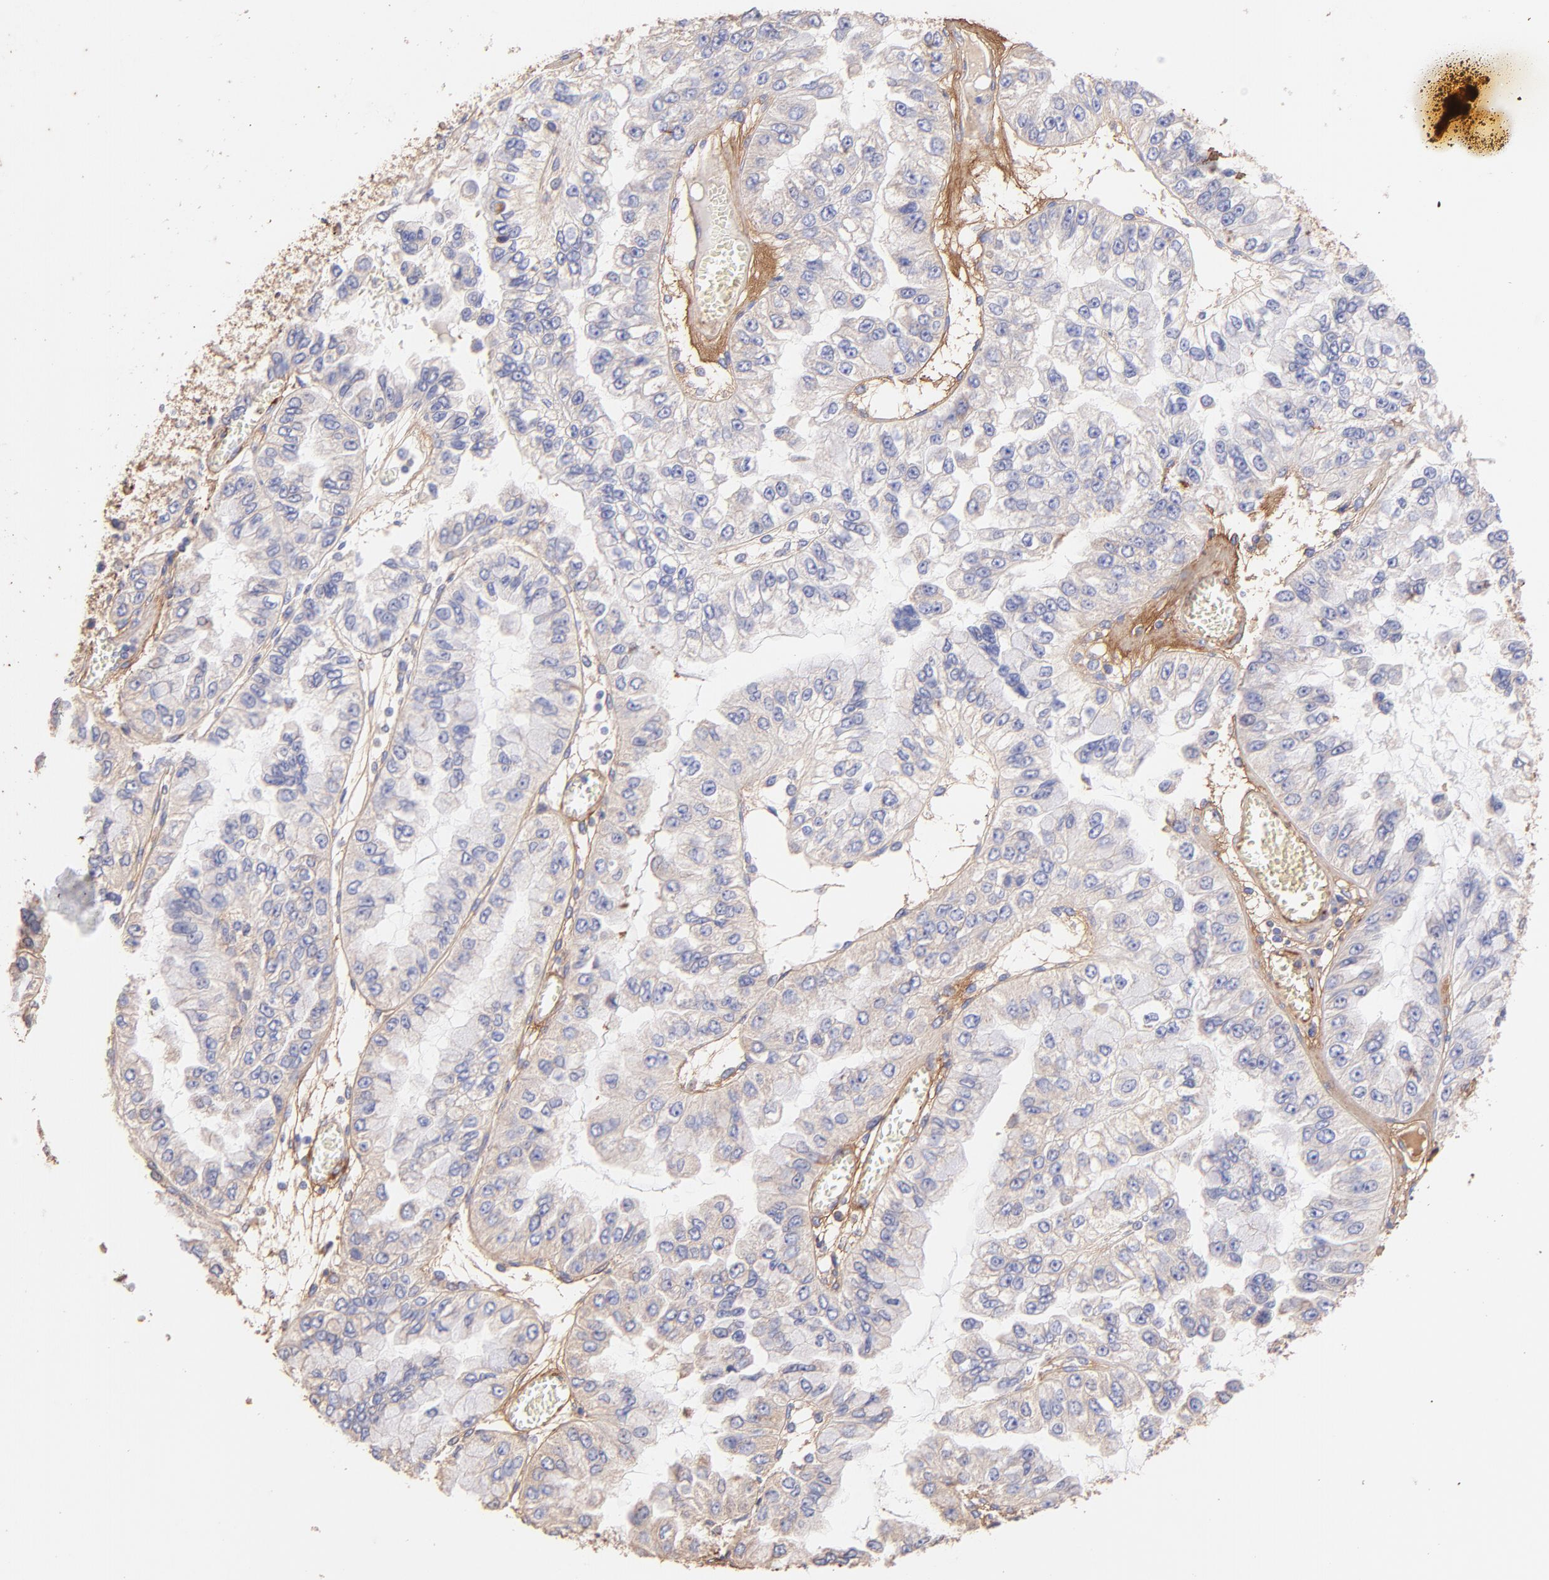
{"staining": {"intensity": "weak", "quantity": "25%-75%", "location": "cytoplasmic/membranous"}, "tissue": "liver cancer", "cell_type": "Tumor cells", "image_type": "cancer", "snomed": [{"axis": "morphology", "description": "Cholangiocarcinoma"}, {"axis": "topography", "description": "Liver"}], "caption": "The image shows immunohistochemical staining of liver cancer. There is weak cytoplasmic/membranous expression is appreciated in about 25%-75% of tumor cells.", "gene": "BGN", "patient": {"sex": "female", "age": 79}}